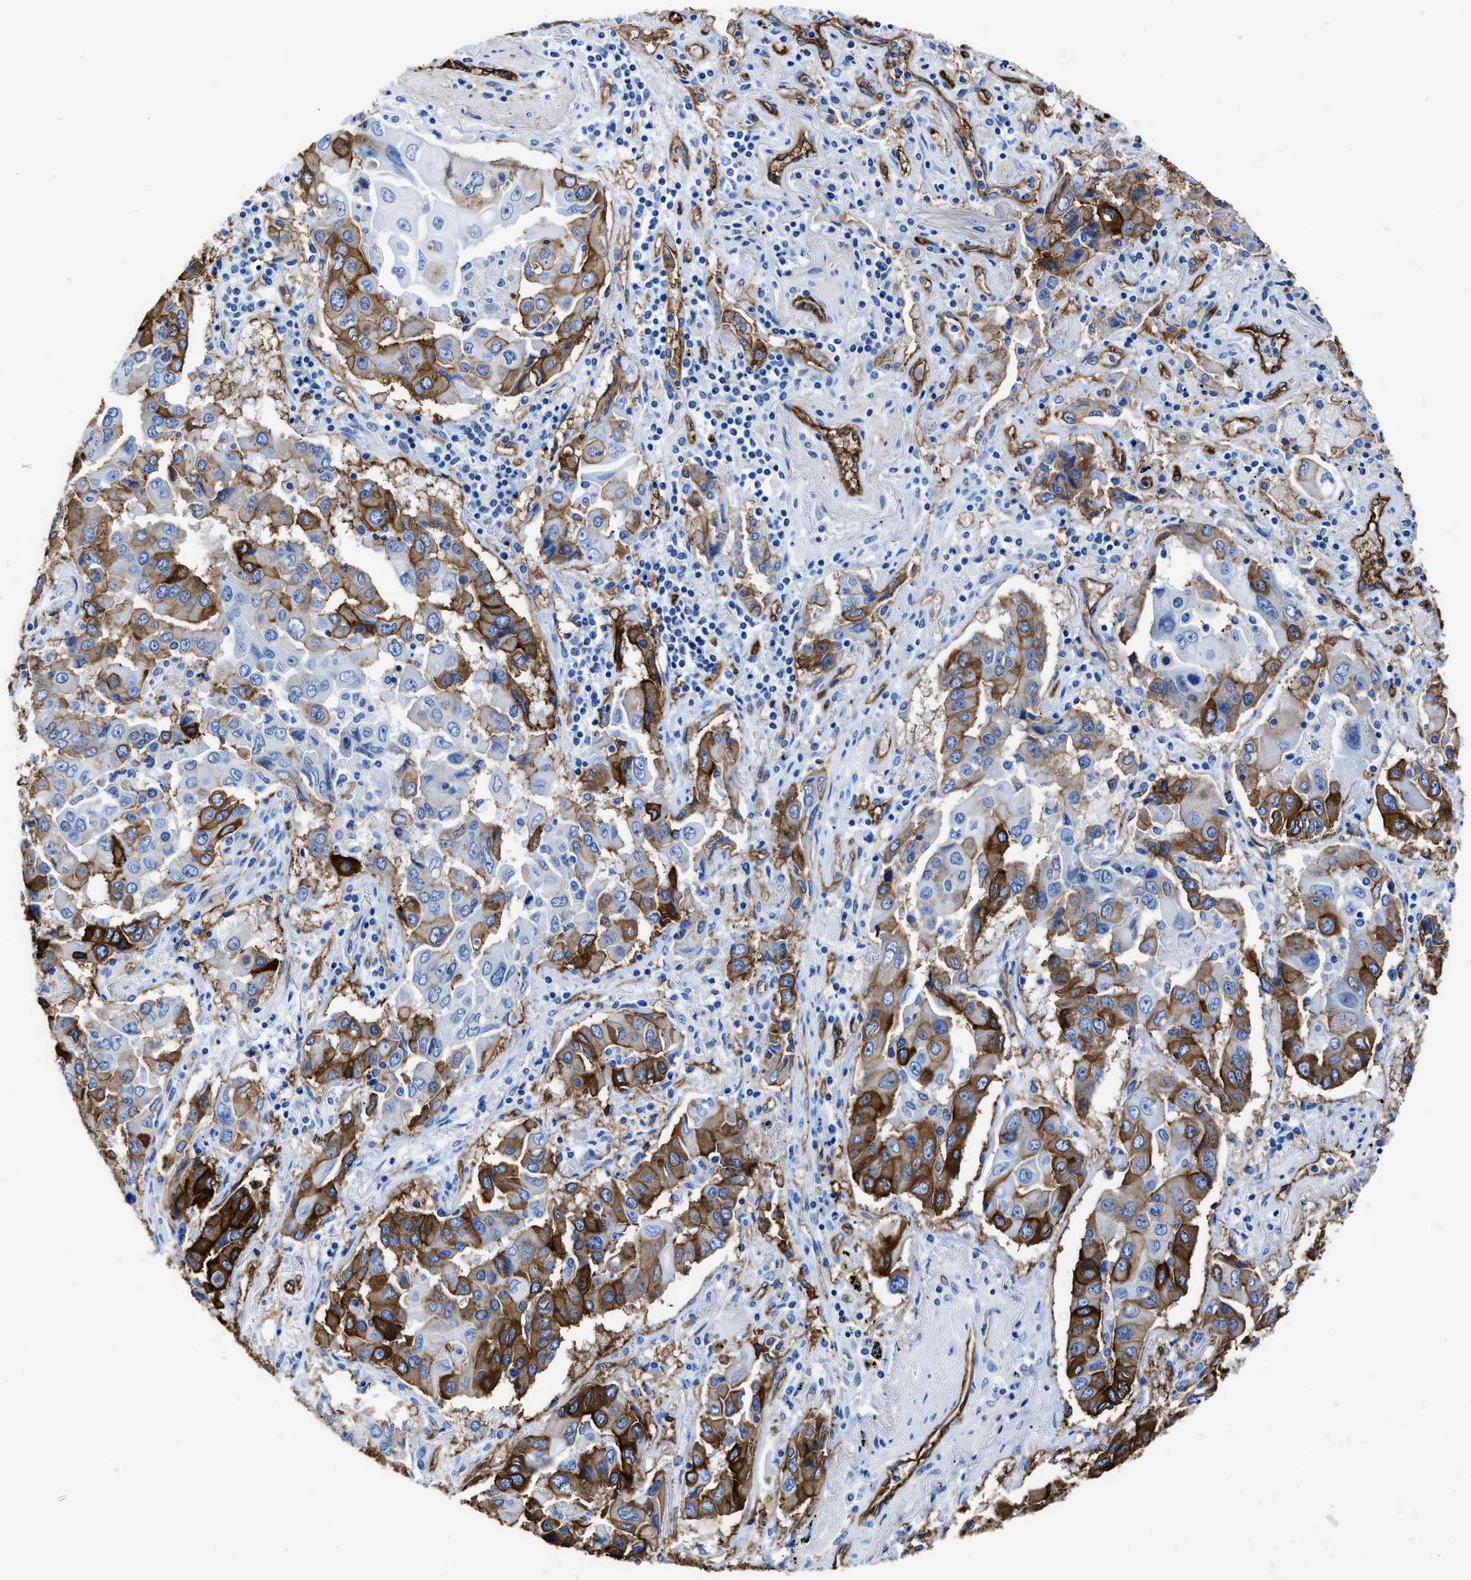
{"staining": {"intensity": "strong", "quantity": "25%-75%", "location": "cytoplasmic/membranous"}, "tissue": "lung cancer", "cell_type": "Tumor cells", "image_type": "cancer", "snomed": [{"axis": "morphology", "description": "Adenocarcinoma, NOS"}, {"axis": "topography", "description": "Lung"}], "caption": "Lung cancer tissue demonstrates strong cytoplasmic/membranous expression in about 25%-75% of tumor cells", "gene": "AQP1", "patient": {"sex": "female", "age": 65}}